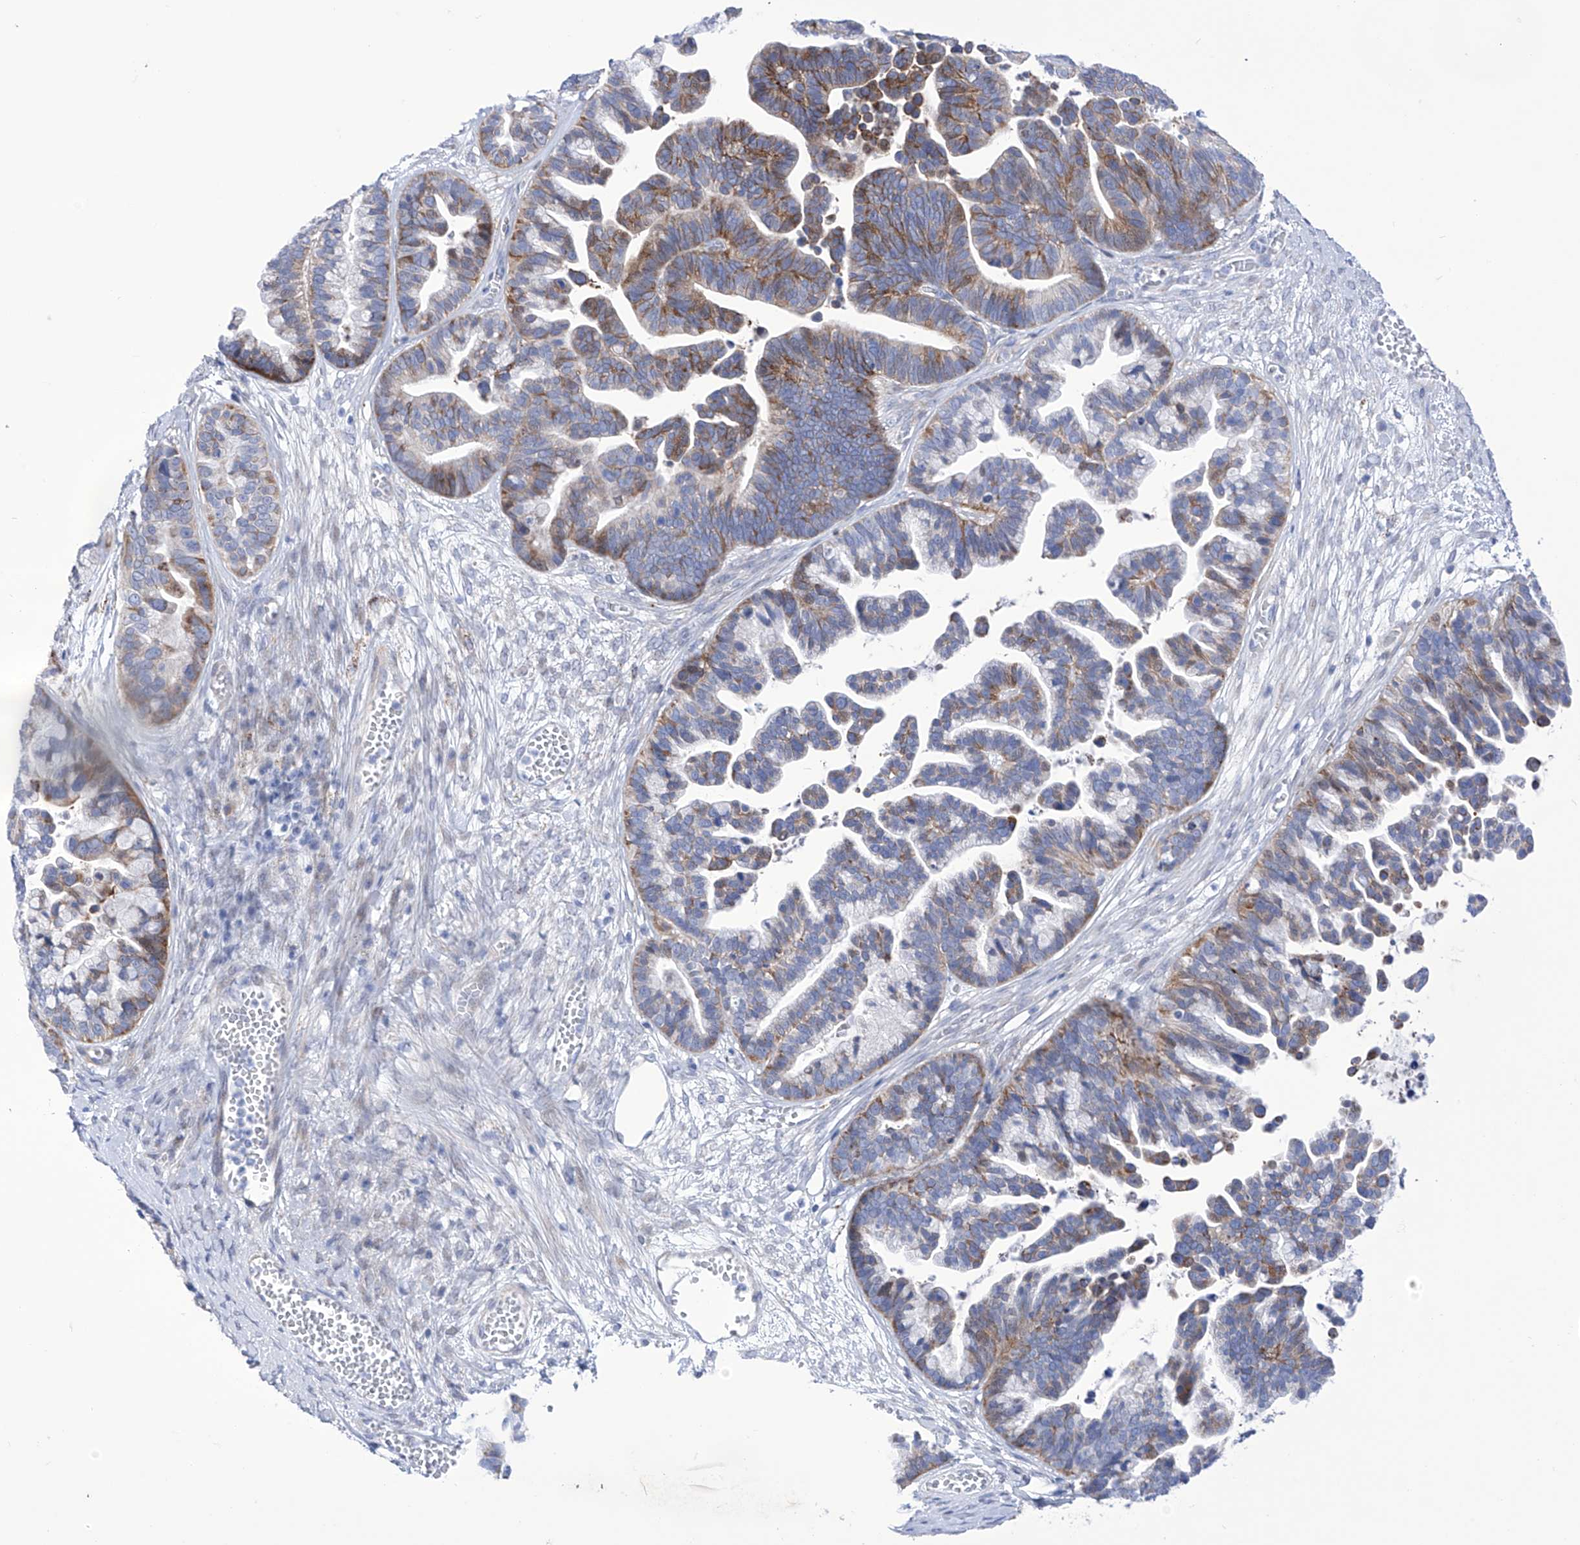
{"staining": {"intensity": "moderate", "quantity": "25%-75%", "location": "cytoplasmic/membranous"}, "tissue": "ovarian cancer", "cell_type": "Tumor cells", "image_type": "cancer", "snomed": [{"axis": "morphology", "description": "Cystadenocarcinoma, serous, NOS"}, {"axis": "topography", "description": "Ovary"}], "caption": "Immunohistochemistry staining of ovarian serous cystadenocarcinoma, which exhibits medium levels of moderate cytoplasmic/membranous staining in approximately 25%-75% of tumor cells indicating moderate cytoplasmic/membranous protein expression. The staining was performed using DAB (3,3'-diaminobenzidine) (brown) for protein detection and nuclei were counterstained in hematoxylin (blue).", "gene": "C1orf87", "patient": {"sex": "female", "age": 56}}